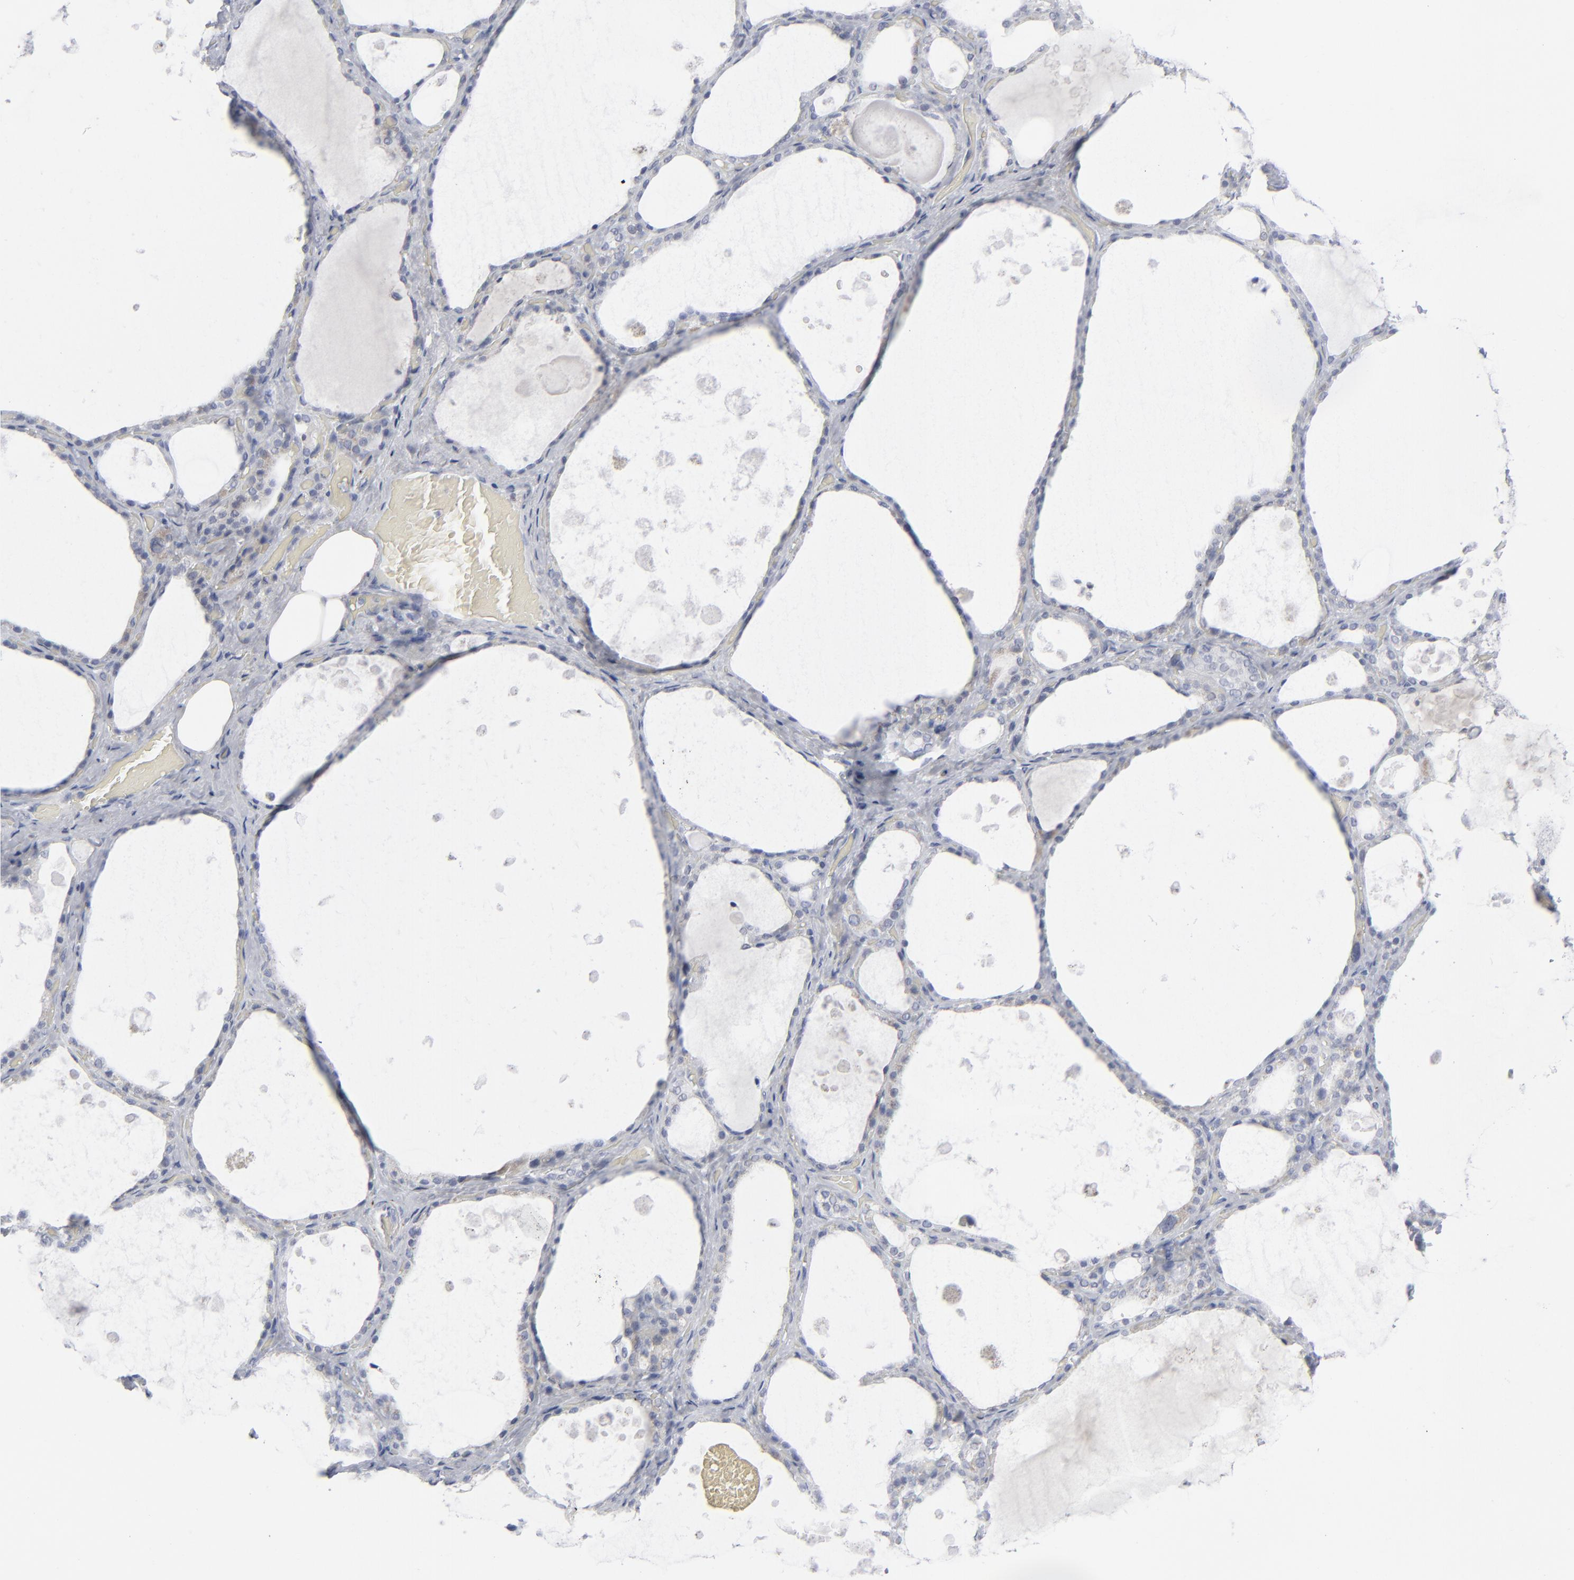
{"staining": {"intensity": "moderate", "quantity": "<25%", "location": "cytoplasmic/membranous"}, "tissue": "thyroid gland", "cell_type": "Glandular cells", "image_type": "normal", "snomed": [{"axis": "morphology", "description": "Normal tissue, NOS"}, {"axis": "topography", "description": "Thyroid gland"}], "caption": "Glandular cells exhibit low levels of moderate cytoplasmic/membranous expression in about <25% of cells in unremarkable thyroid gland.", "gene": "NUP88", "patient": {"sex": "male", "age": 61}}